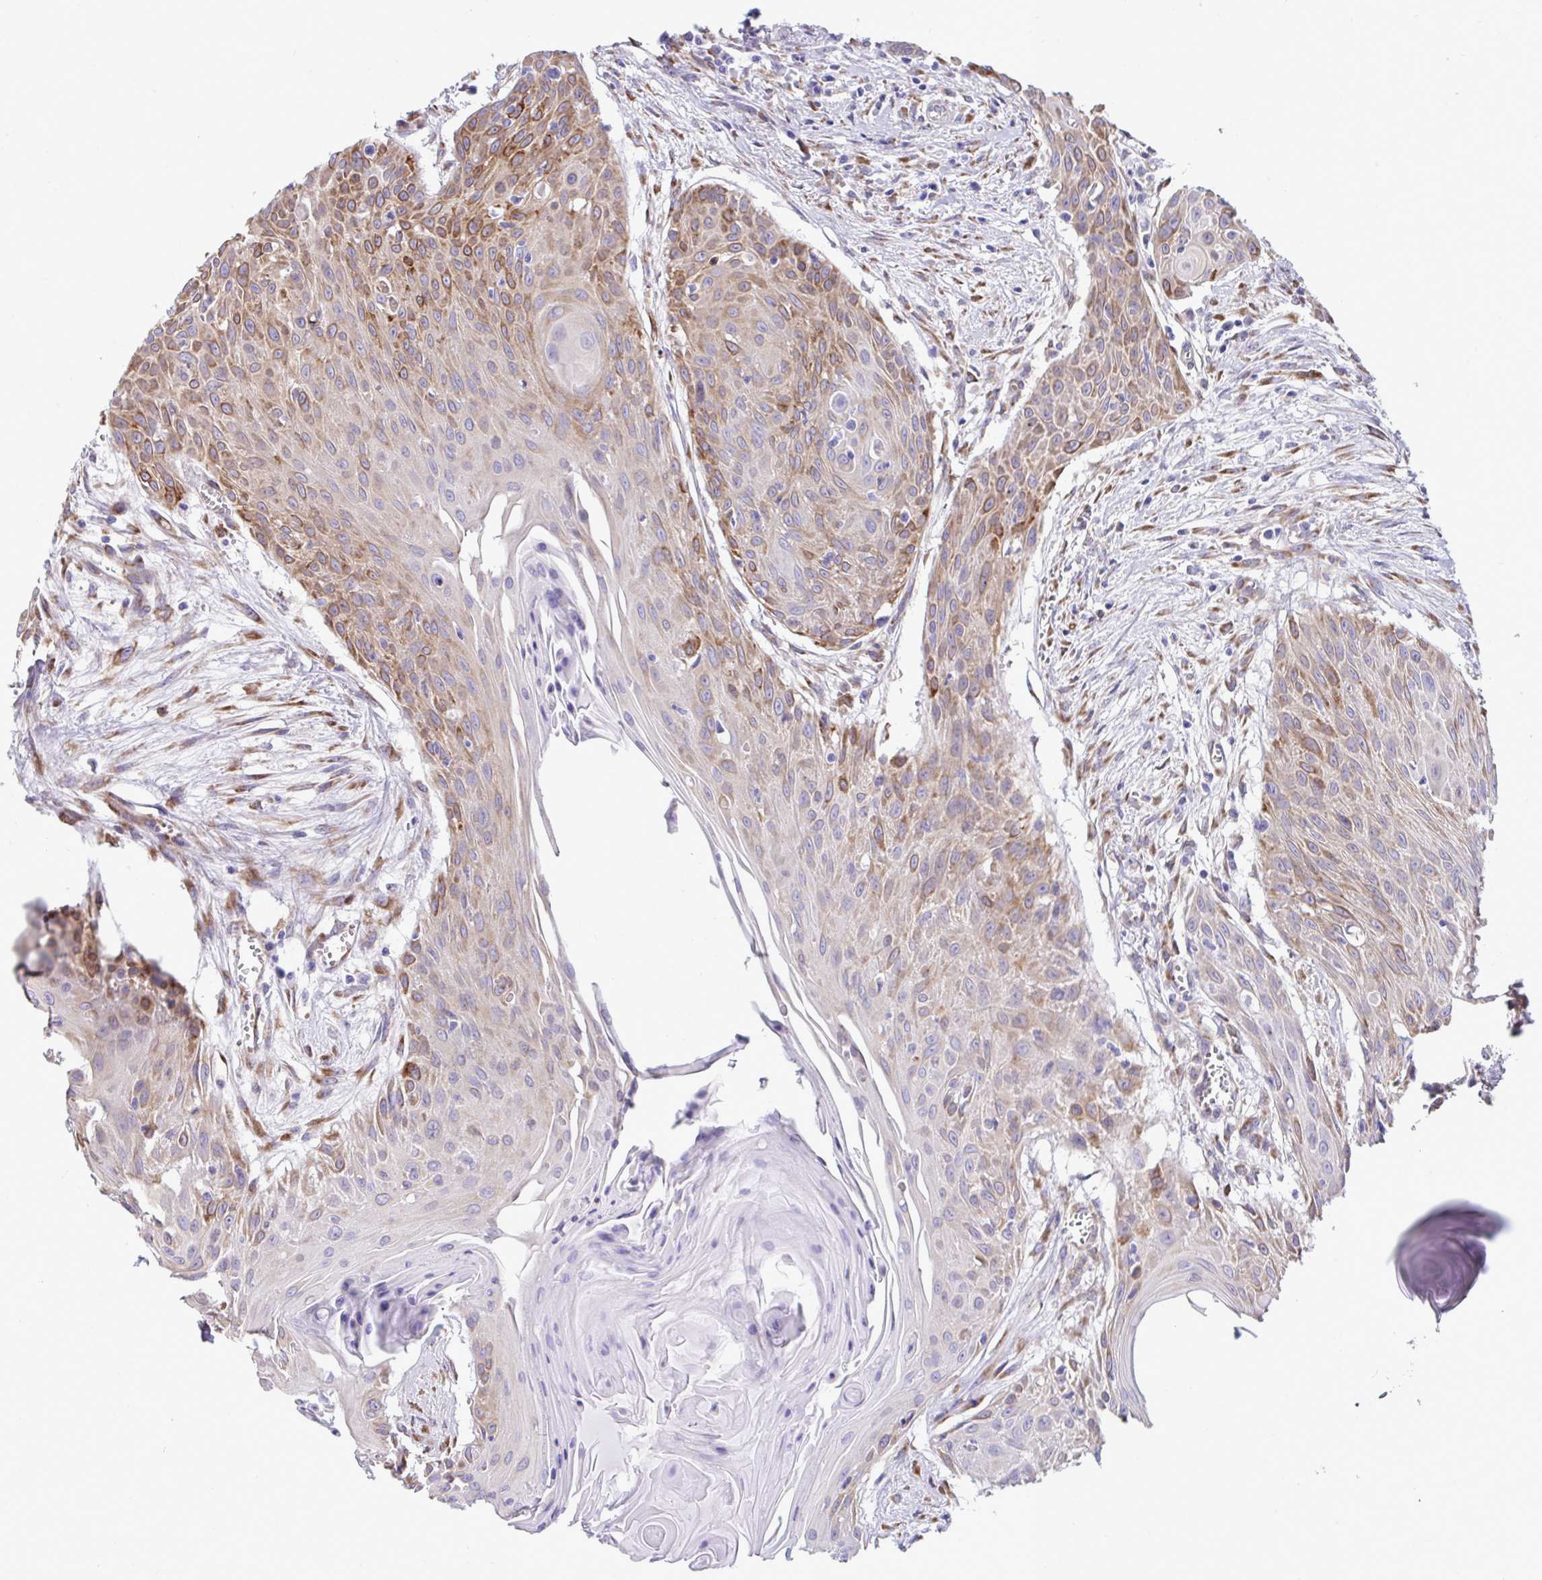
{"staining": {"intensity": "moderate", "quantity": "25%-75%", "location": "cytoplasmic/membranous"}, "tissue": "head and neck cancer", "cell_type": "Tumor cells", "image_type": "cancer", "snomed": [{"axis": "morphology", "description": "Squamous cell carcinoma, NOS"}, {"axis": "topography", "description": "Lymph node"}, {"axis": "topography", "description": "Salivary gland"}, {"axis": "topography", "description": "Head-Neck"}], "caption": "IHC image of neoplastic tissue: human head and neck squamous cell carcinoma stained using immunohistochemistry (IHC) displays medium levels of moderate protein expression localized specifically in the cytoplasmic/membranous of tumor cells, appearing as a cytoplasmic/membranous brown color.", "gene": "ASPH", "patient": {"sex": "female", "age": 74}}